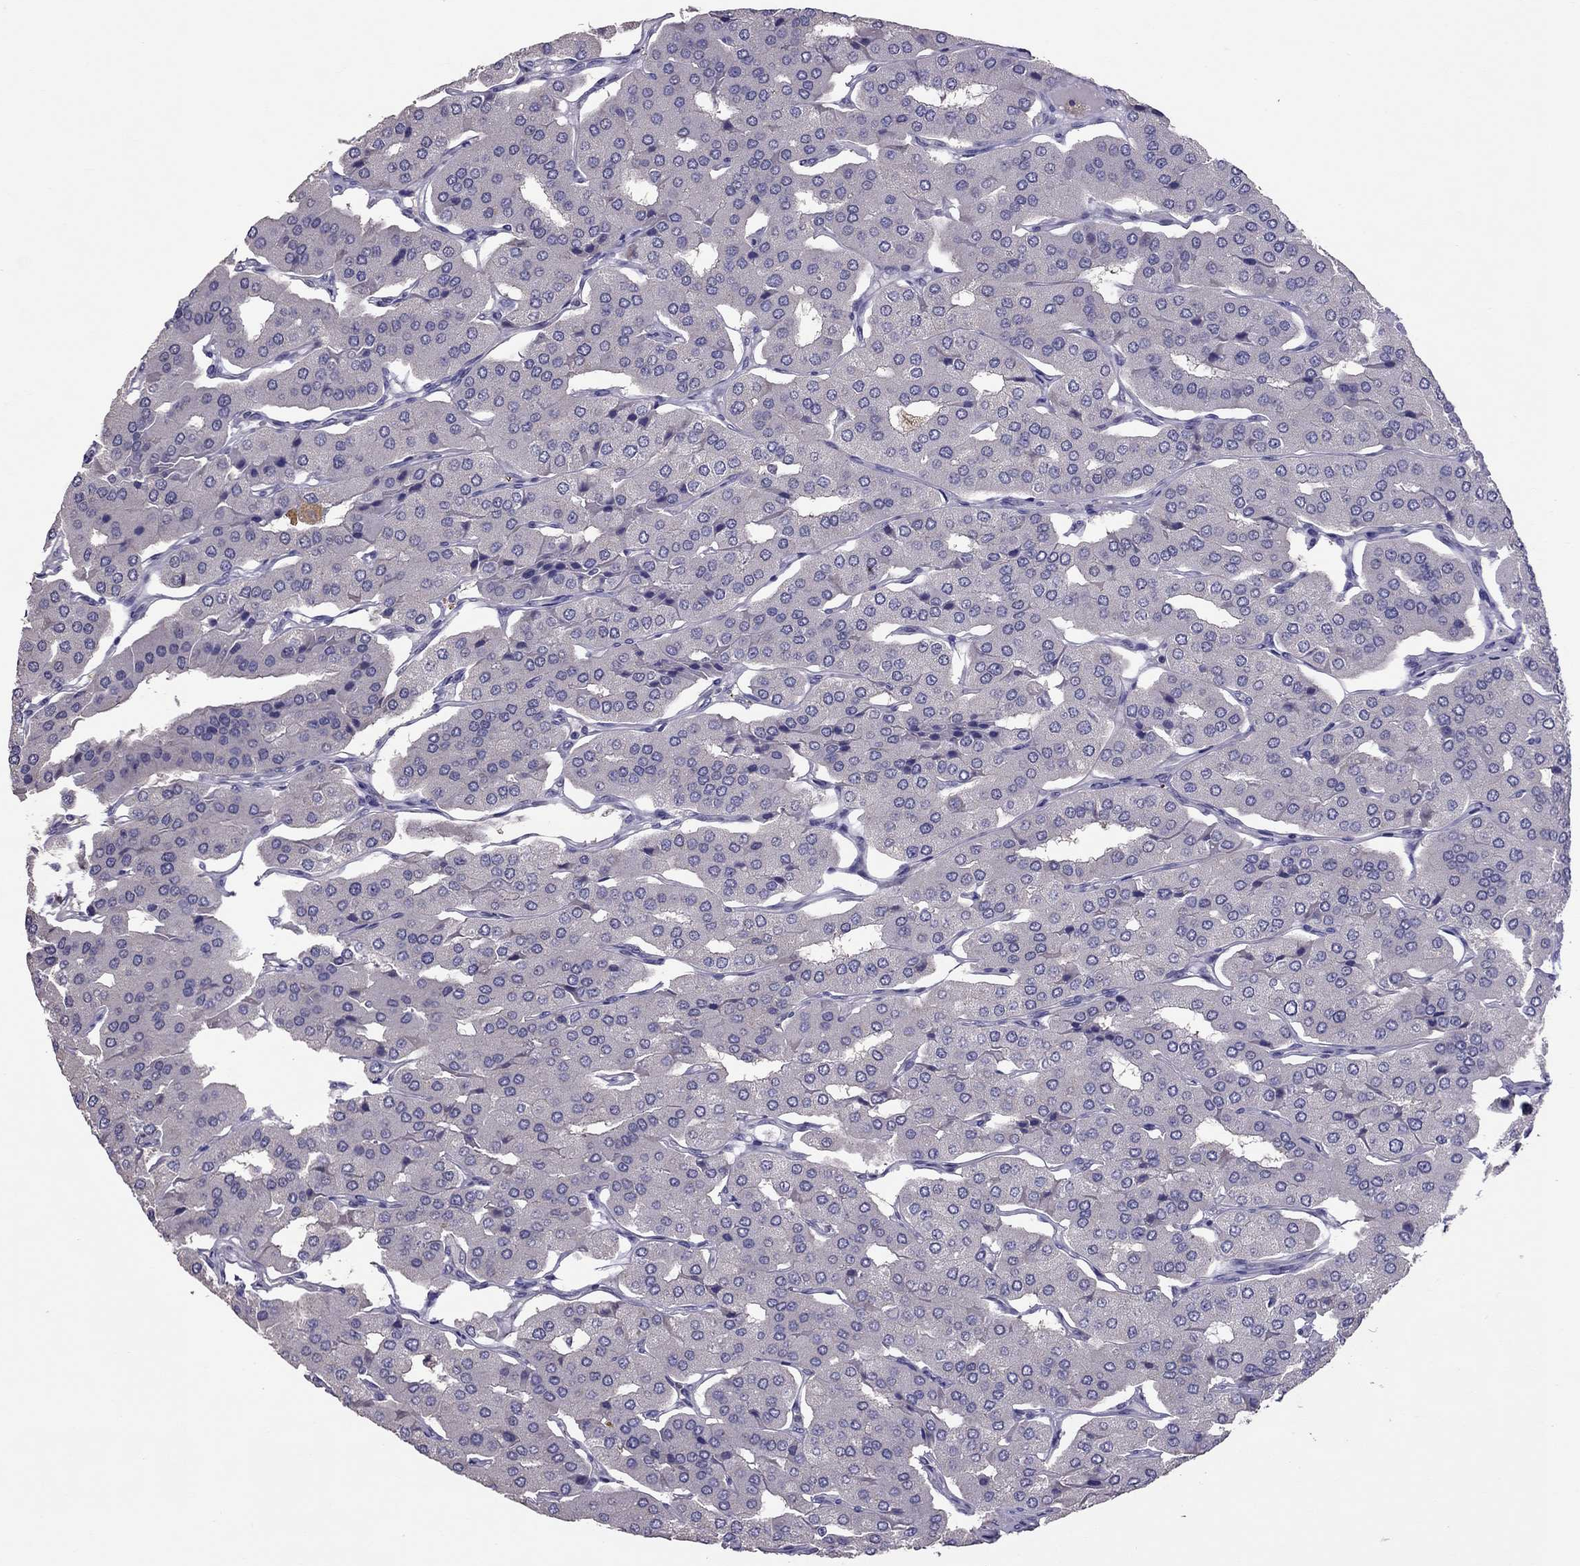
{"staining": {"intensity": "negative", "quantity": "none", "location": "none"}, "tissue": "parathyroid gland", "cell_type": "Glandular cells", "image_type": "normal", "snomed": [{"axis": "morphology", "description": "Normal tissue, NOS"}, {"axis": "morphology", "description": "Adenoma, NOS"}, {"axis": "topography", "description": "Parathyroid gland"}], "caption": "IHC of unremarkable human parathyroid gland displays no positivity in glandular cells. (Brightfield microscopy of DAB IHC at high magnification).", "gene": "LRRC46", "patient": {"sex": "female", "age": 86}}